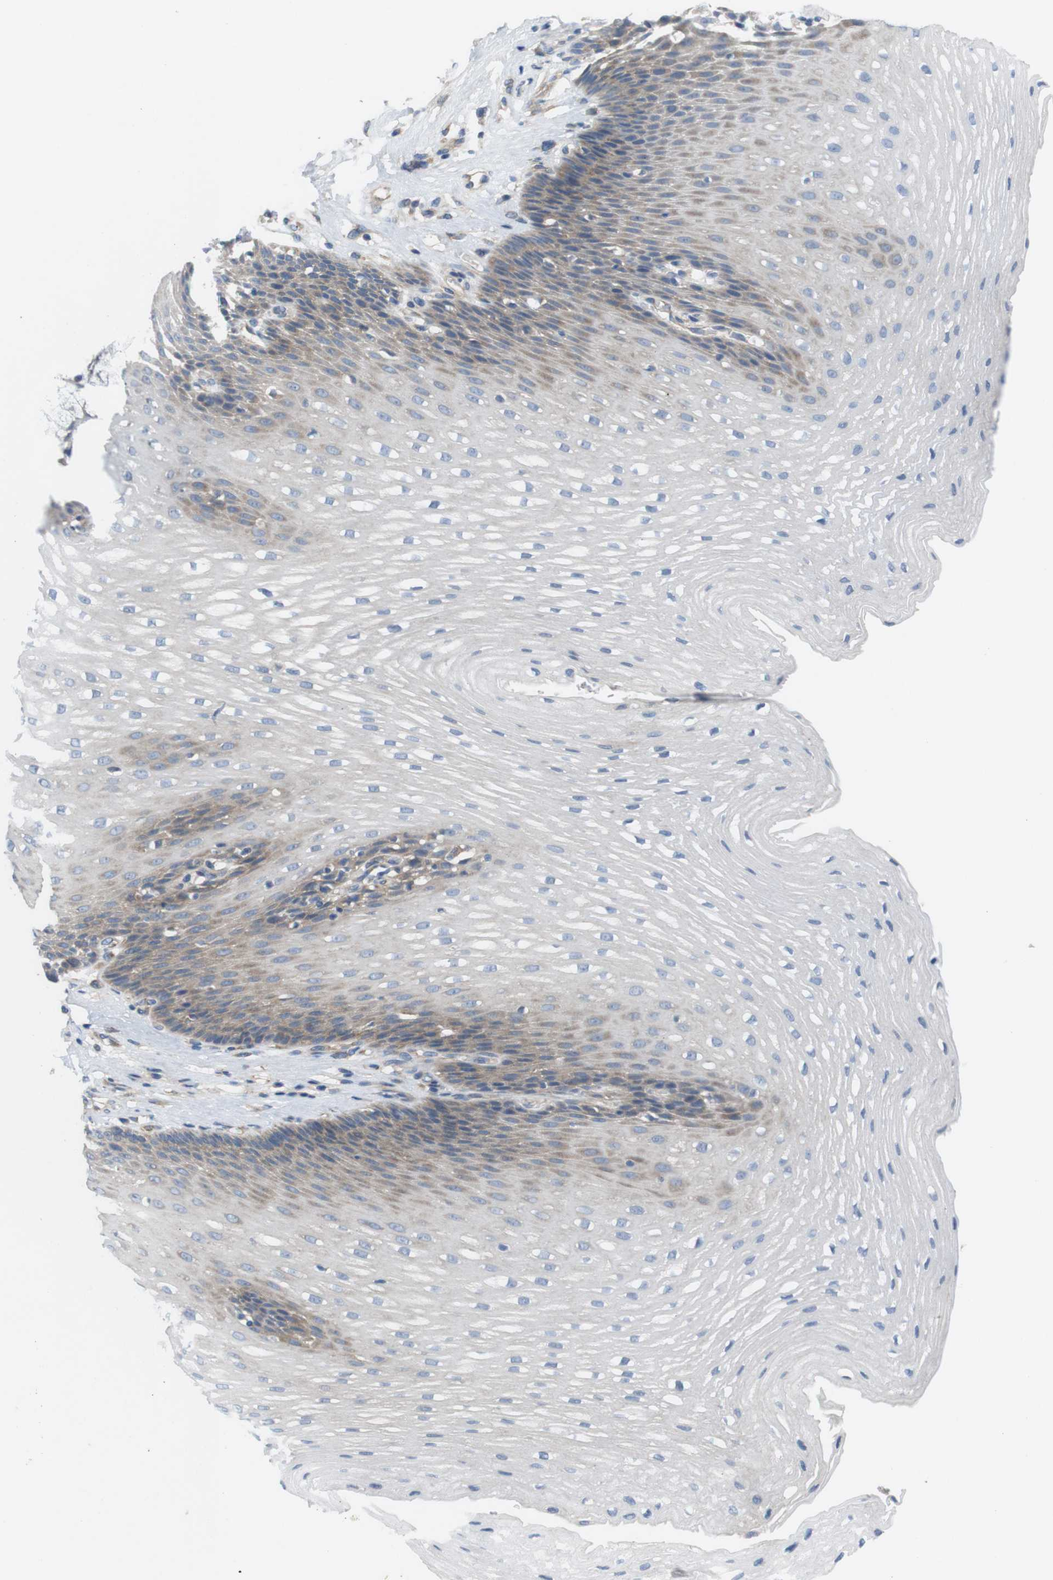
{"staining": {"intensity": "moderate", "quantity": "<25%", "location": "cytoplasmic/membranous"}, "tissue": "esophagus", "cell_type": "Squamous epithelial cells", "image_type": "normal", "snomed": [{"axis": "morphology", "description": "Normal tissue, NOS"}, {"axis": "topography", "description": "Esophagus"}], "caption": "Immunohistochemistry staining of benign esophagus, which displays low levels of moderate cytoplasmic/membranous positivity in approximately <25% of squamous epithelial cells indicating moderate cytoplasmic/membranous protein positivity. The staining was performed using DAB (brown) for protein detection and nuclei were counterstained in hematoxylin (blue).", "gene": "DCLK1", "patient": {"sex": "male", "age": 48}}